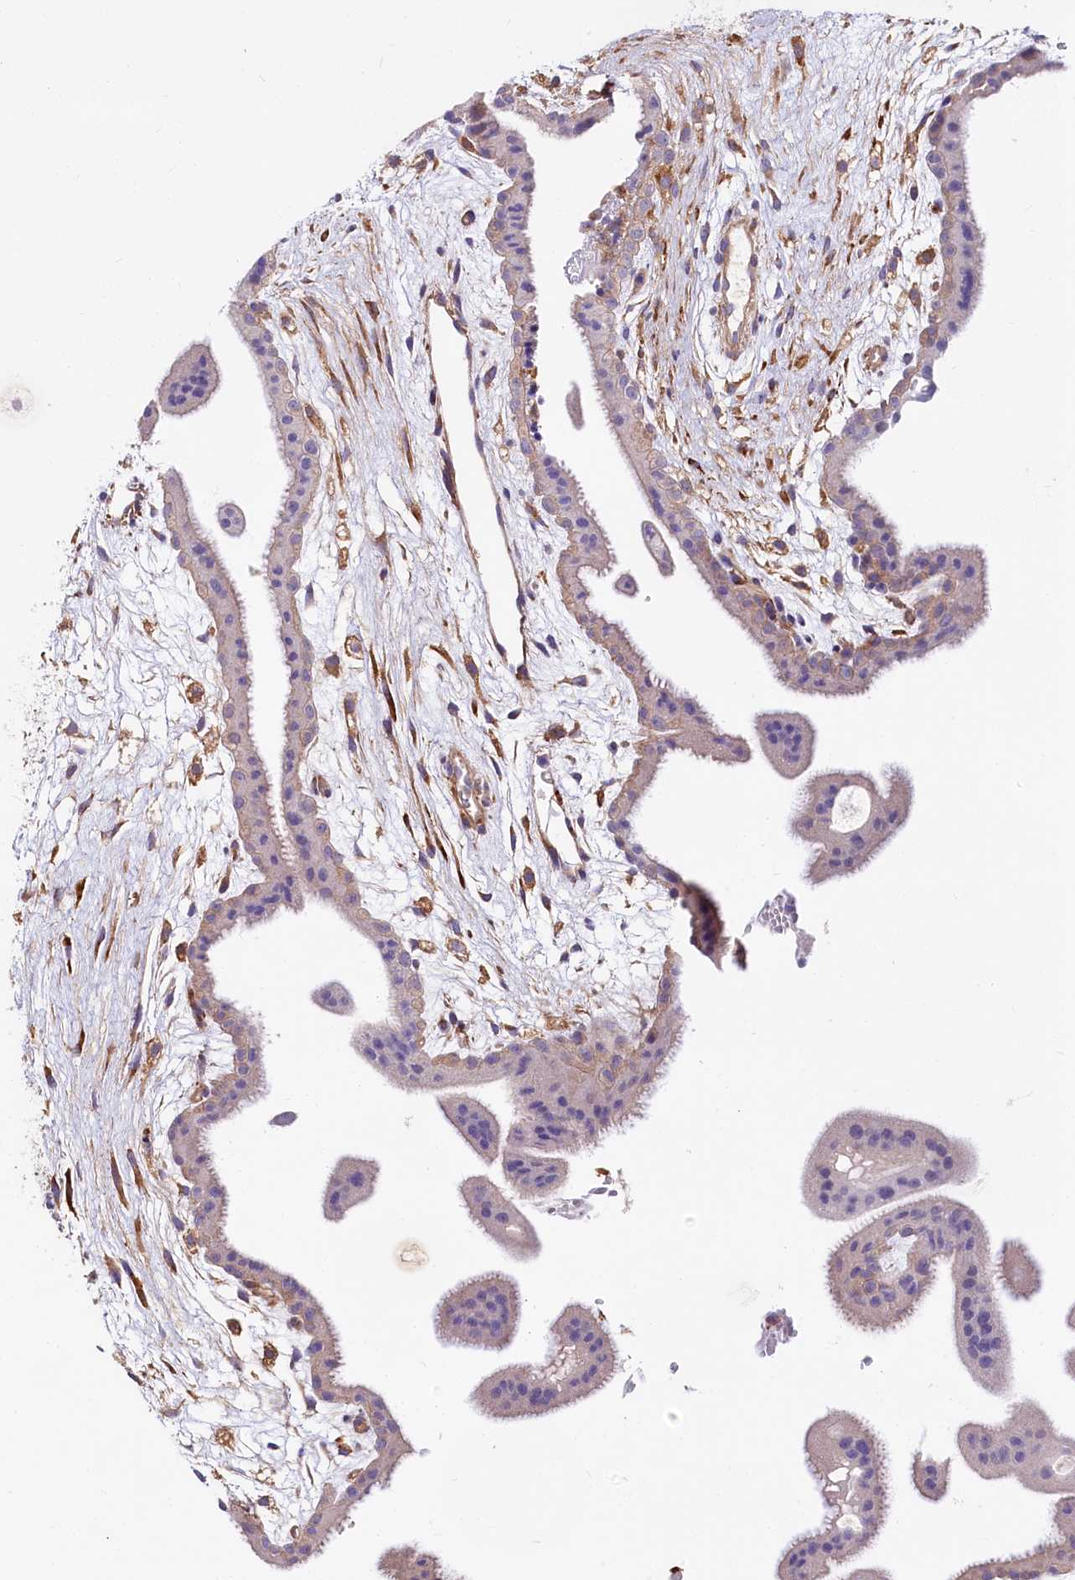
{"staining": {"intensity": "negative", "quantity": "none", "location": "none"}, "tissue": "placenta", "cell_type": "Decidual cells", "image_type": "normal", "snomed": [{"axis": "morphology", "description": "Normal tissue, NOS"}, {"axis": "topography", "description": "Placenta"}], "caption": "A high-resolution histopathology image shows immunohistochemistry (IHC) staining of unremarkable placenta, which demonstrates no significant expression in decidual cells. Nuclei are stained in blue.", "gene": "FCHSD2", "patient": {"sex": "female", "age": 35}}